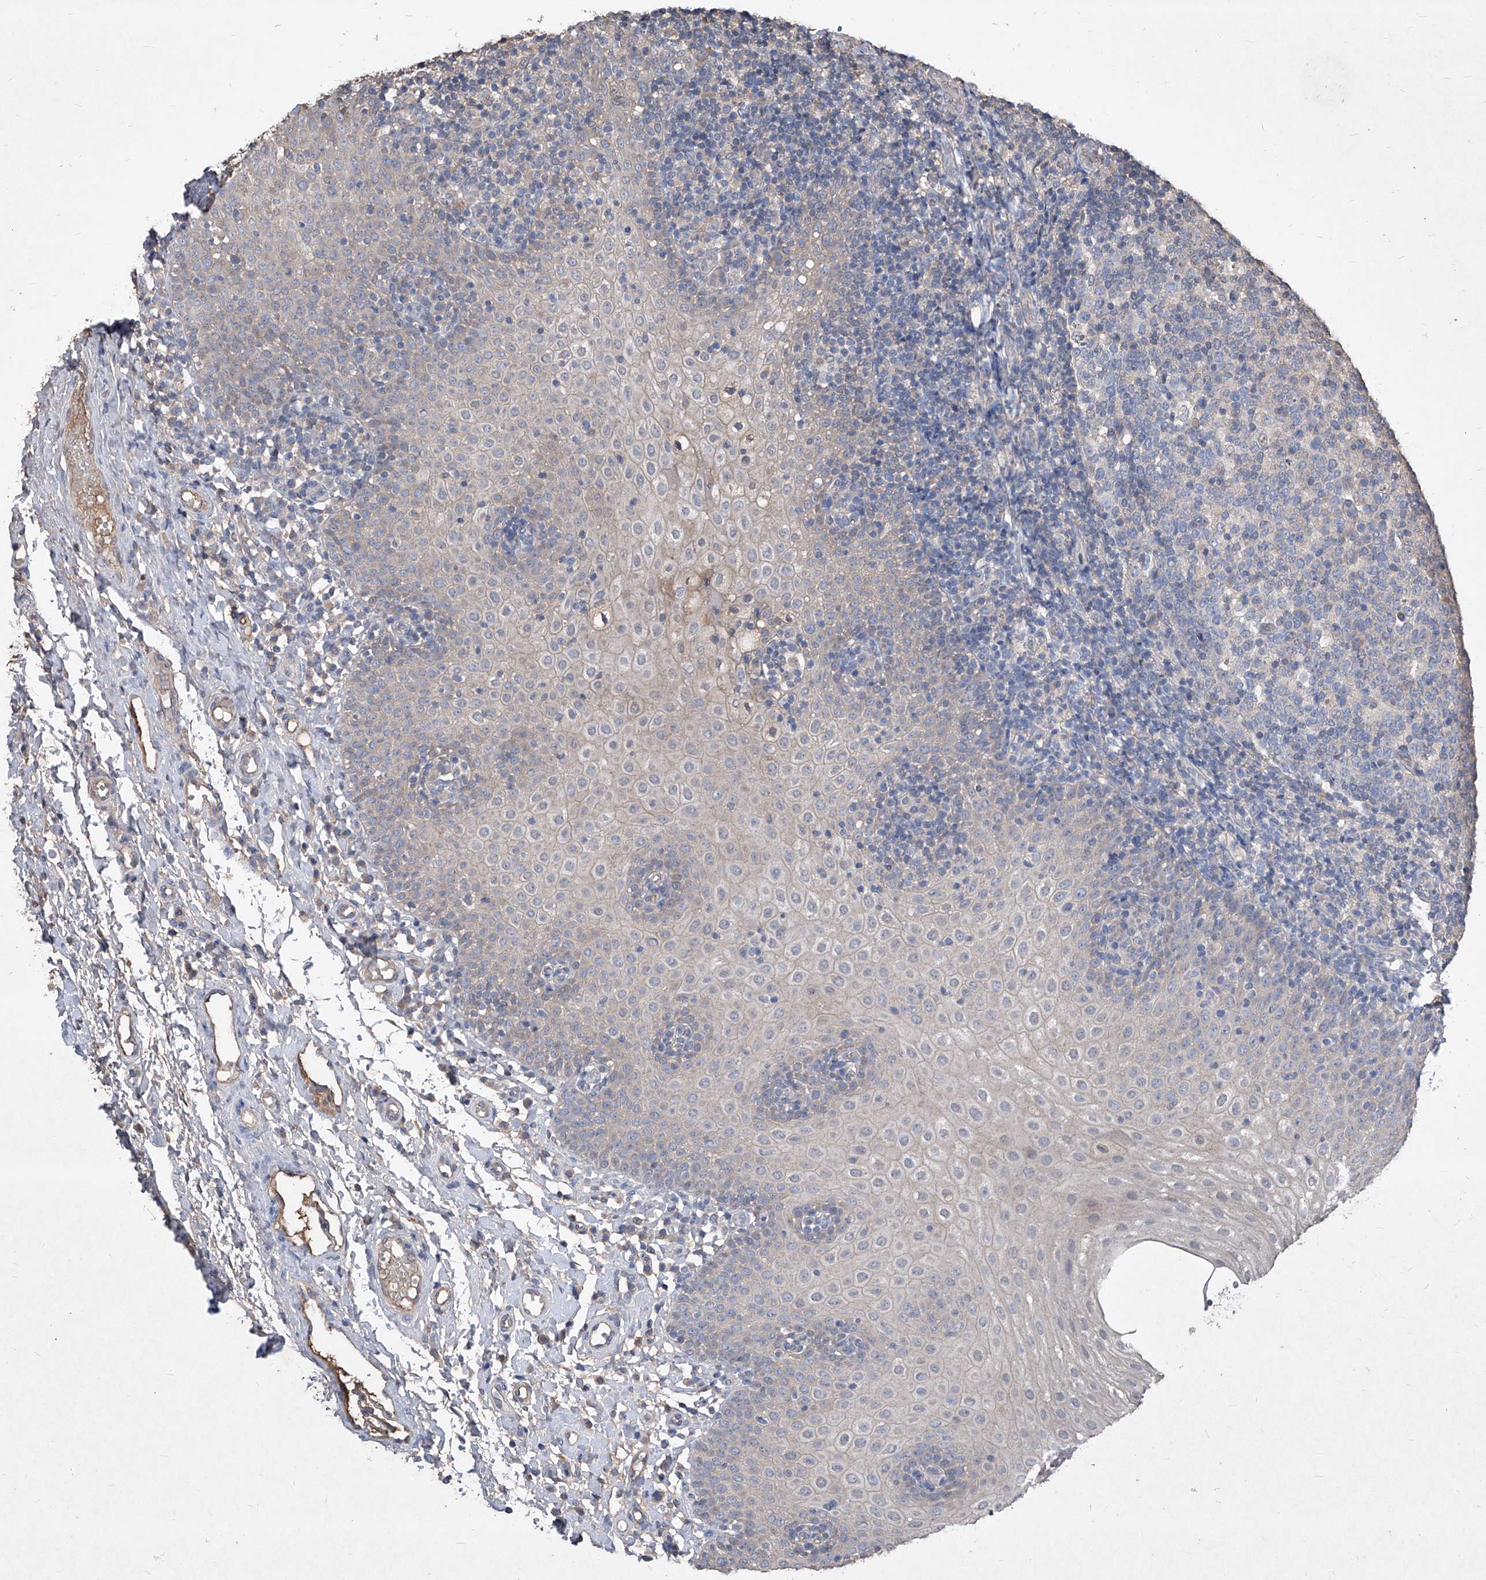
{"staining": {"intensity": "negative", "quantity": "none", "location": "none"}, "tissue": "tonsil", "cell_type": "Germinal center cells", "image_type": "normal", "snomed": [{"axis": "morphology", "description": "Normal tissue, NOS"}, {"axis": "topography", "description": "Tonsil"}], "caption": "Tonsil was stained to show a protein in brown. There is no significant expression in germinal center cells. (Stains: DAB (3,3'-diaminobenzidine) immunohistochemistry with hematoxylin counter stain, Microscopy: brightfield microscopy at high magnification).", "gene": "SYNGR1", "patient": {"sex": "female", "age": 19}}